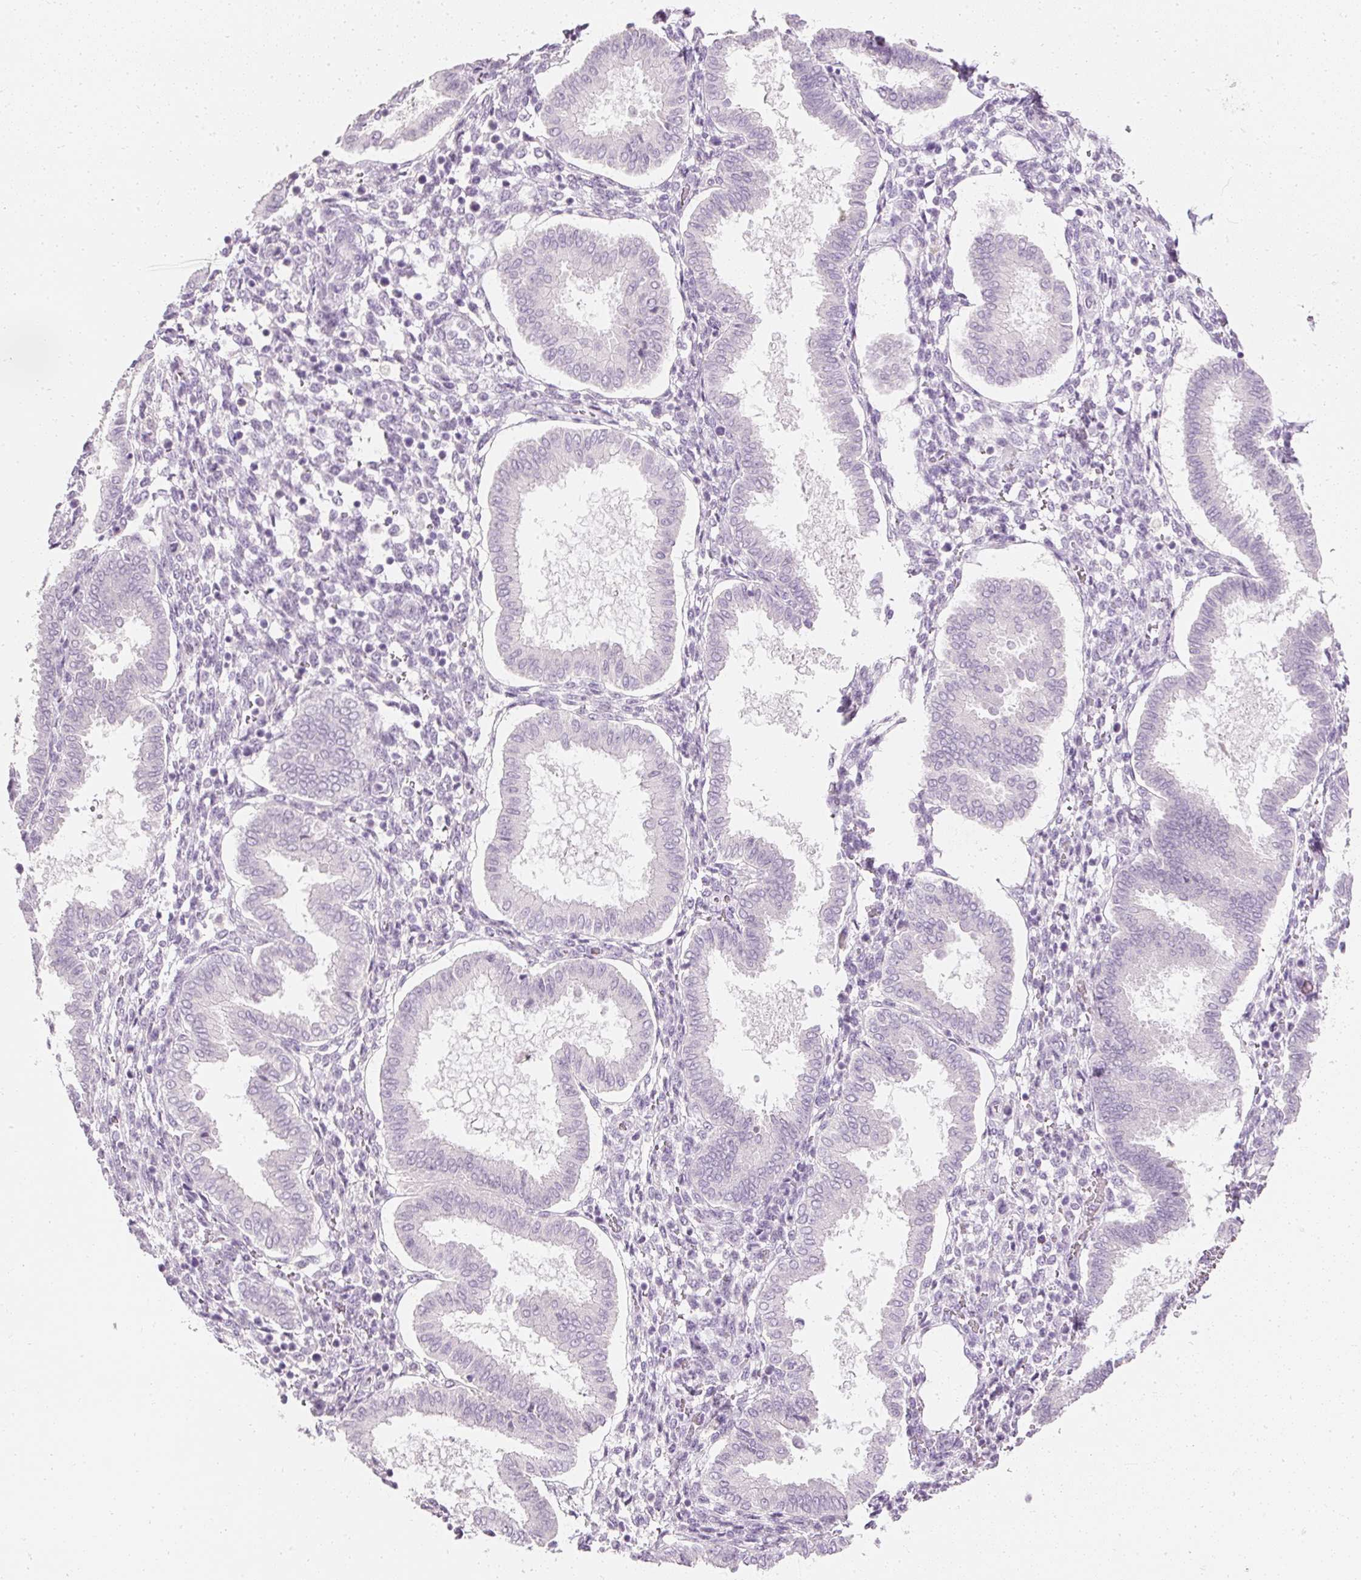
{"staining": {"intensity": "negative", "quantity": "none", "location": "none"}, "tissue": "endometrium", "cell_type": "Cells in endometrial stroma", "image_type": "normal", "snomed": [{"axis": "morphology", "description": "Normal tissue, NOS"}, {"axis": "topography", "description": "Endometrium"}], "caption": "The histopathology image displays no staining of cells in endometrial stroma in benign endometrium. The staining was performed using DAB (3,3'-diaminobenzidine) to visualize the protein expression in brown, while the nuclei were stained in blue with hematoxylin (Magnification: 20x).", "gene": "ELAVL3", "patient": {"sex": "female", "age": 24}}